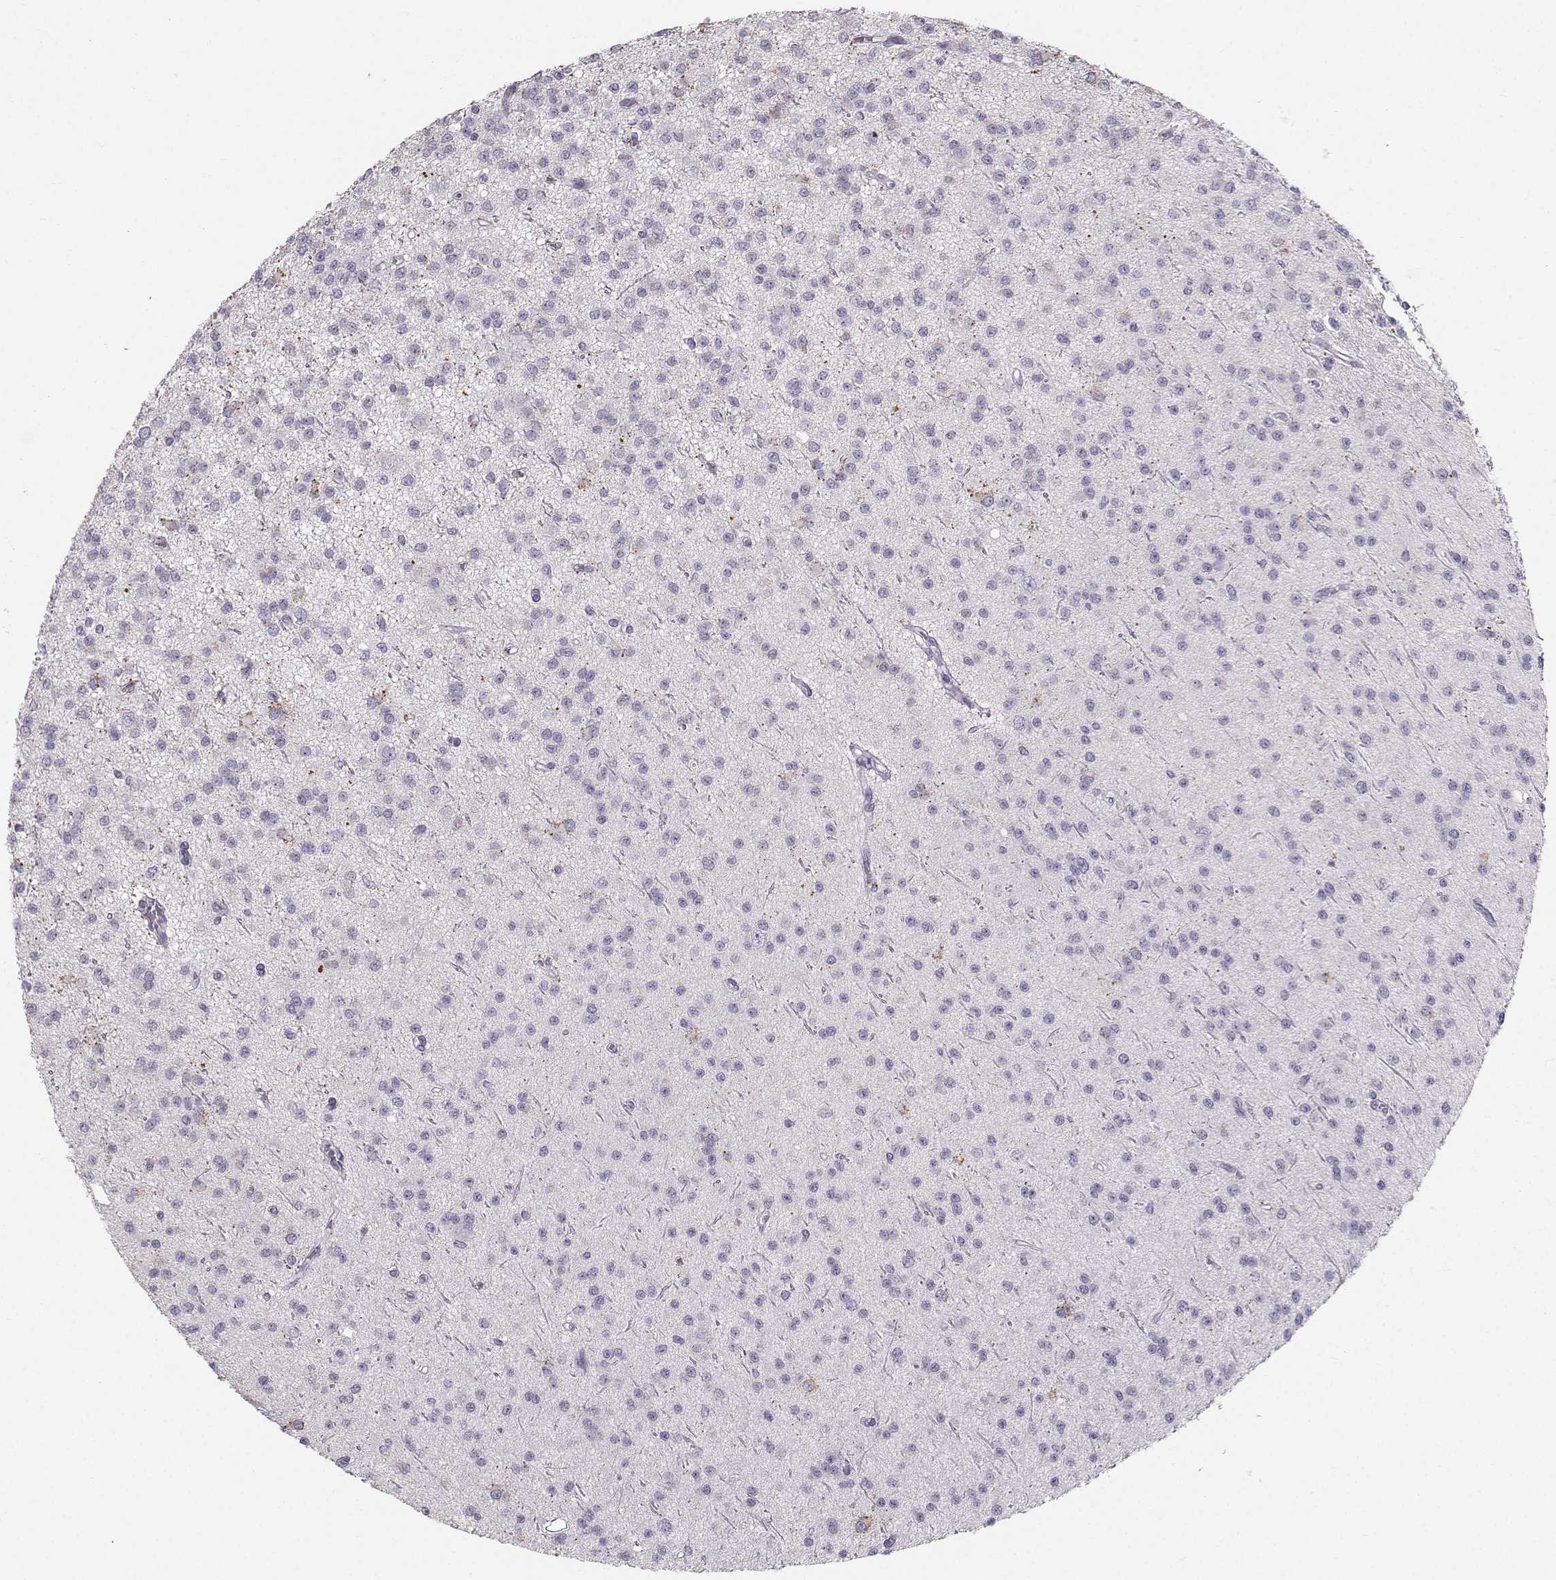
{"staining": {"intensity": "negative", "quantity": "none", "location": "none"}, "tissue": "glioma", "cell_type": "Tumor cells", "image_type": "cancer", "snomed": [{"axis": "morphology", "description": "Glioma, malignant, Low grade"}, {"axis": "topography", "description": "Brain"}], "caption": "DAB immunohistochemical staining of glioma reveals no significant expression in tumor cells.", "gene": "CASR", "patient": {"sex": "male", "age": 27}}